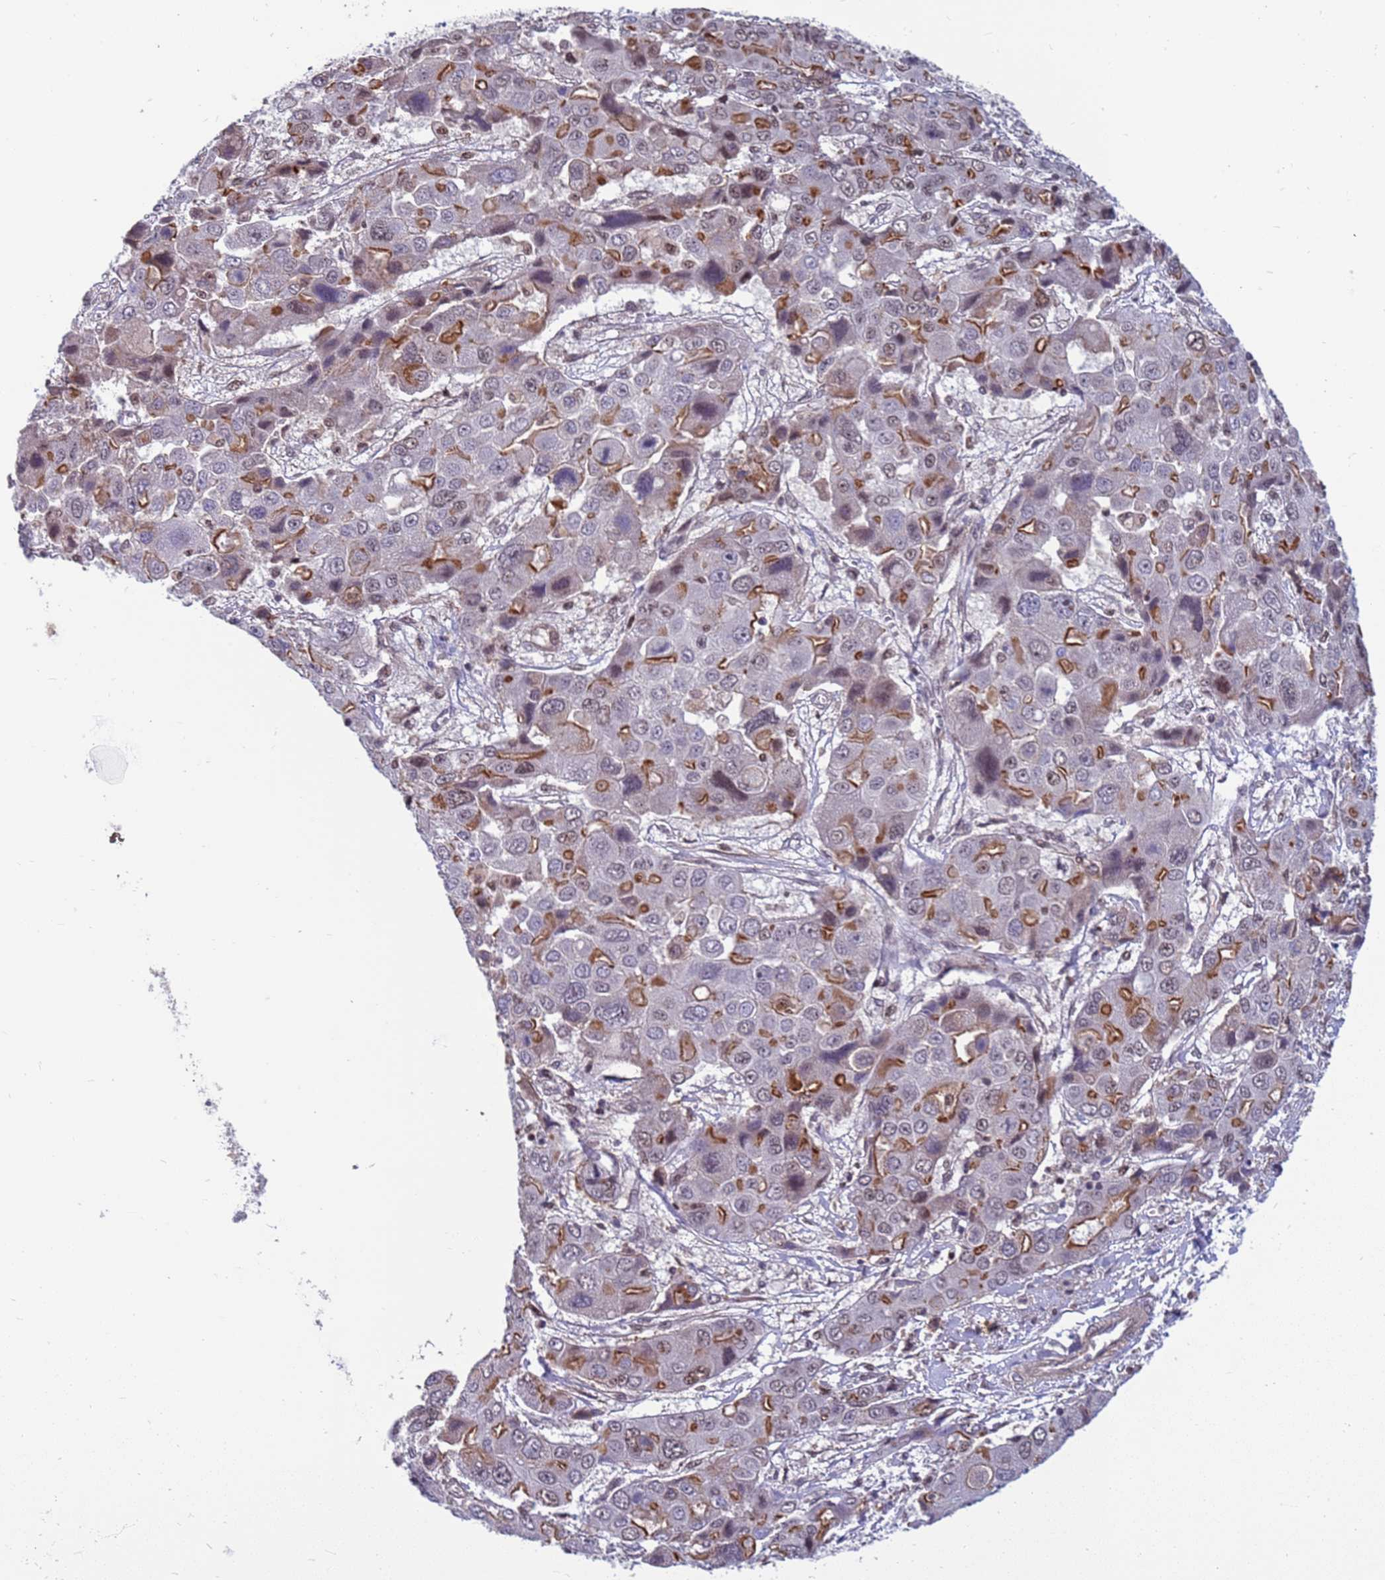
{"staining": {"intensity": "moderate", "quantity": "25%-75%", "location": "cytoplasmic/membranous,nuclear"}, "tissue": "liver cancer", "cell_type": "Tumor cells", "image_type": "cancer", "snomed": [{"axis": "morphology", "description": "Cholangiocarcinoma"}, {"axis": "topography", "description": "Liver"}], "caption": "Protein positivity by immunohistochemistry (IHC) shows moderate cytoplasmic/membranous and nuclear staining in approximately 25%-75% of tumor cells in cholangiocarcinoma (liver). (Stains: DAB (3,3'-diaminobenzidine) in brown, nuclei in blue, Microscopy: brightfield microscopy at high magnification).", "gene": "NSL1", "patient": {"sex": "male", "age": 67}}